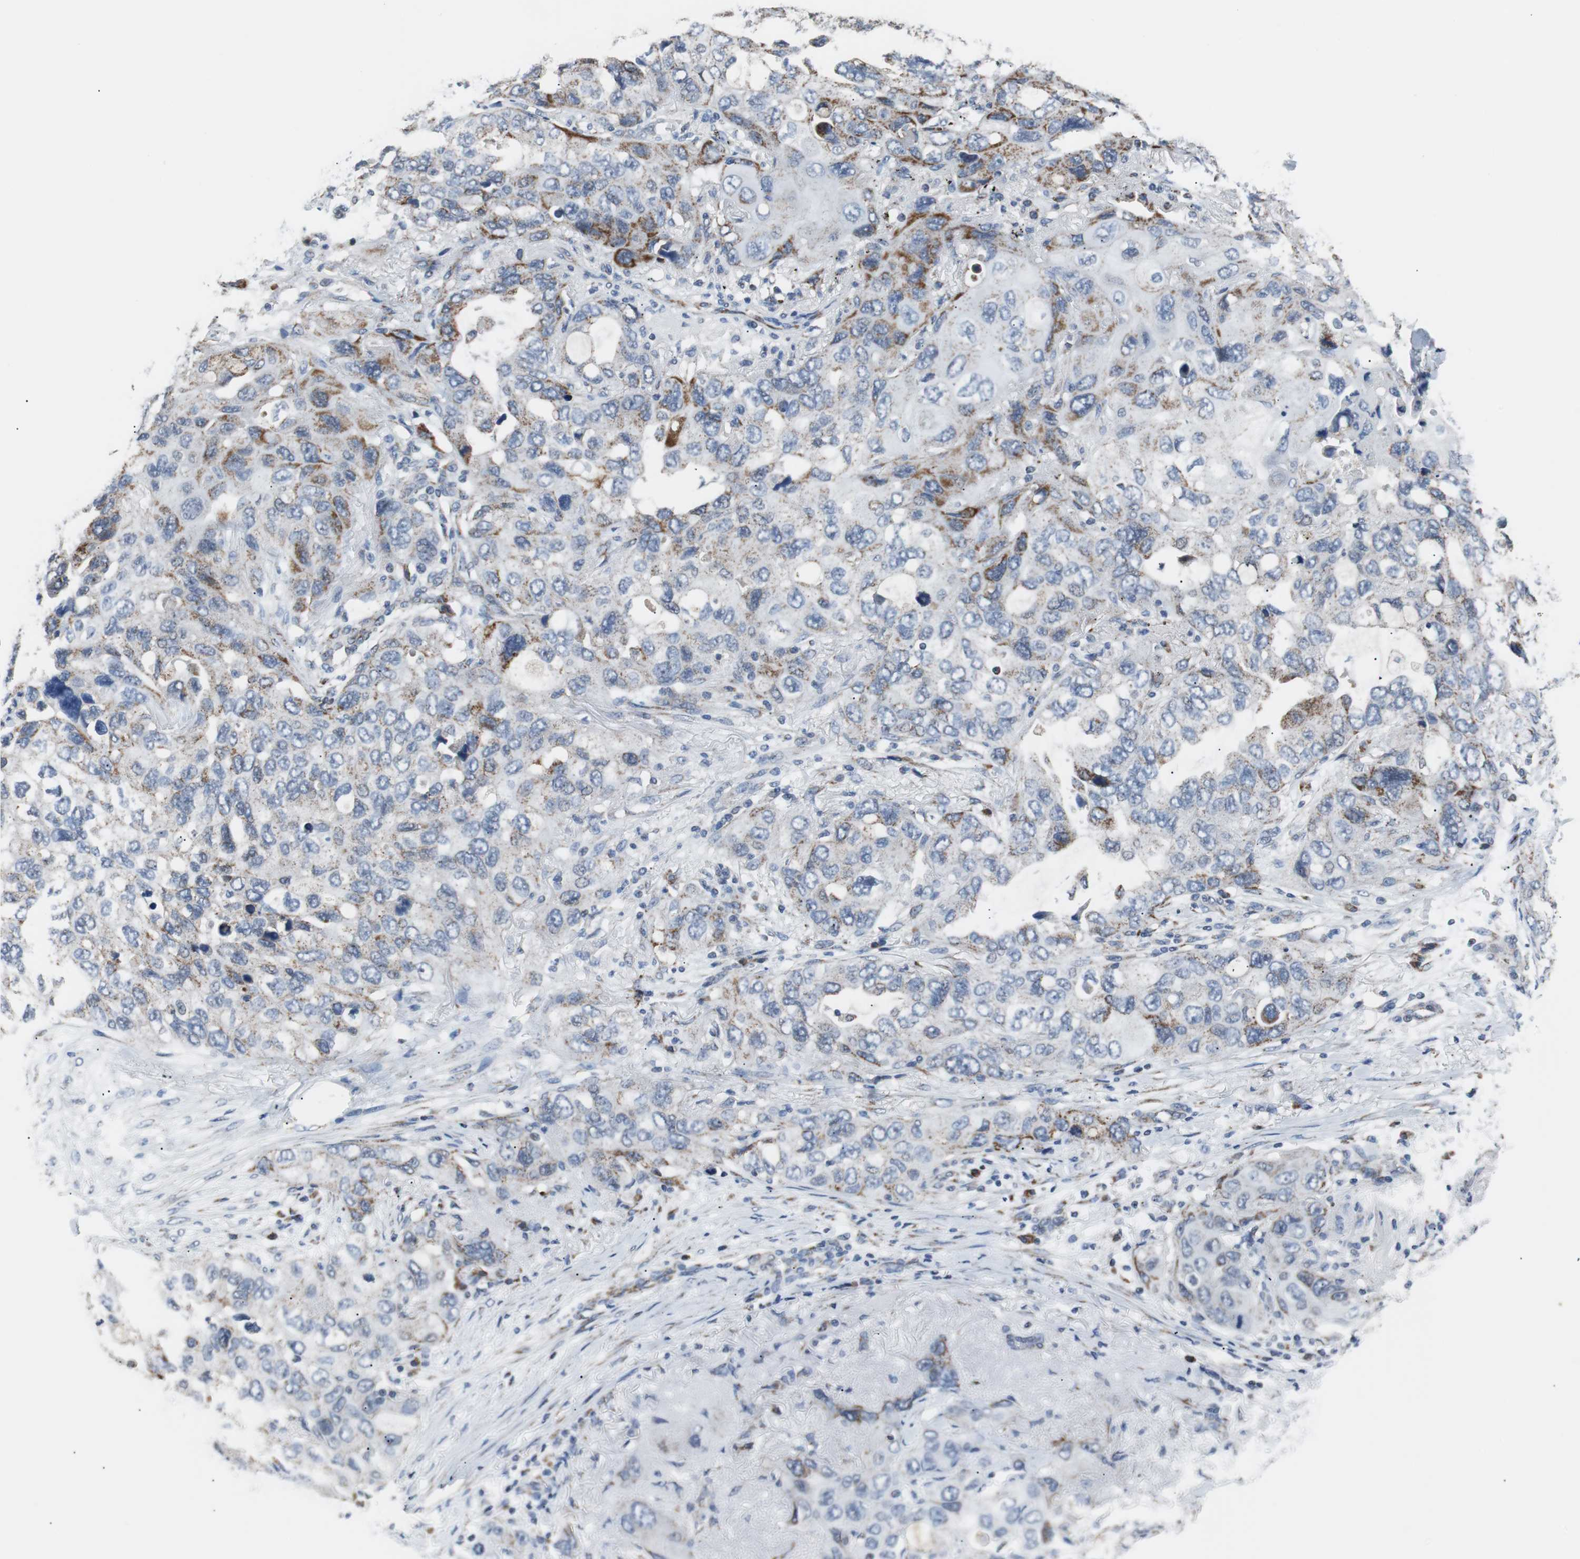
{"staining": {"intensity": "moderate", "quantity": "25%-75%", "location": "cytoplasmic/membranous"}, "tissue": "lung cancer", "cell_type": "Tumor cells", "image_type": "cancer", "snomed": [{"axis": "morphology", "description": "Squamous cell carcinoma, NOS"}, {"axis": "topography", "description": "Lung"}], "caption": "Tumor cells reveal moderate cytoplasmic/membranous expression in about 25%-75% of cells in lung cancer.", "gene": "PITRM1", "patient": {"sex": "female", "age": 73}}